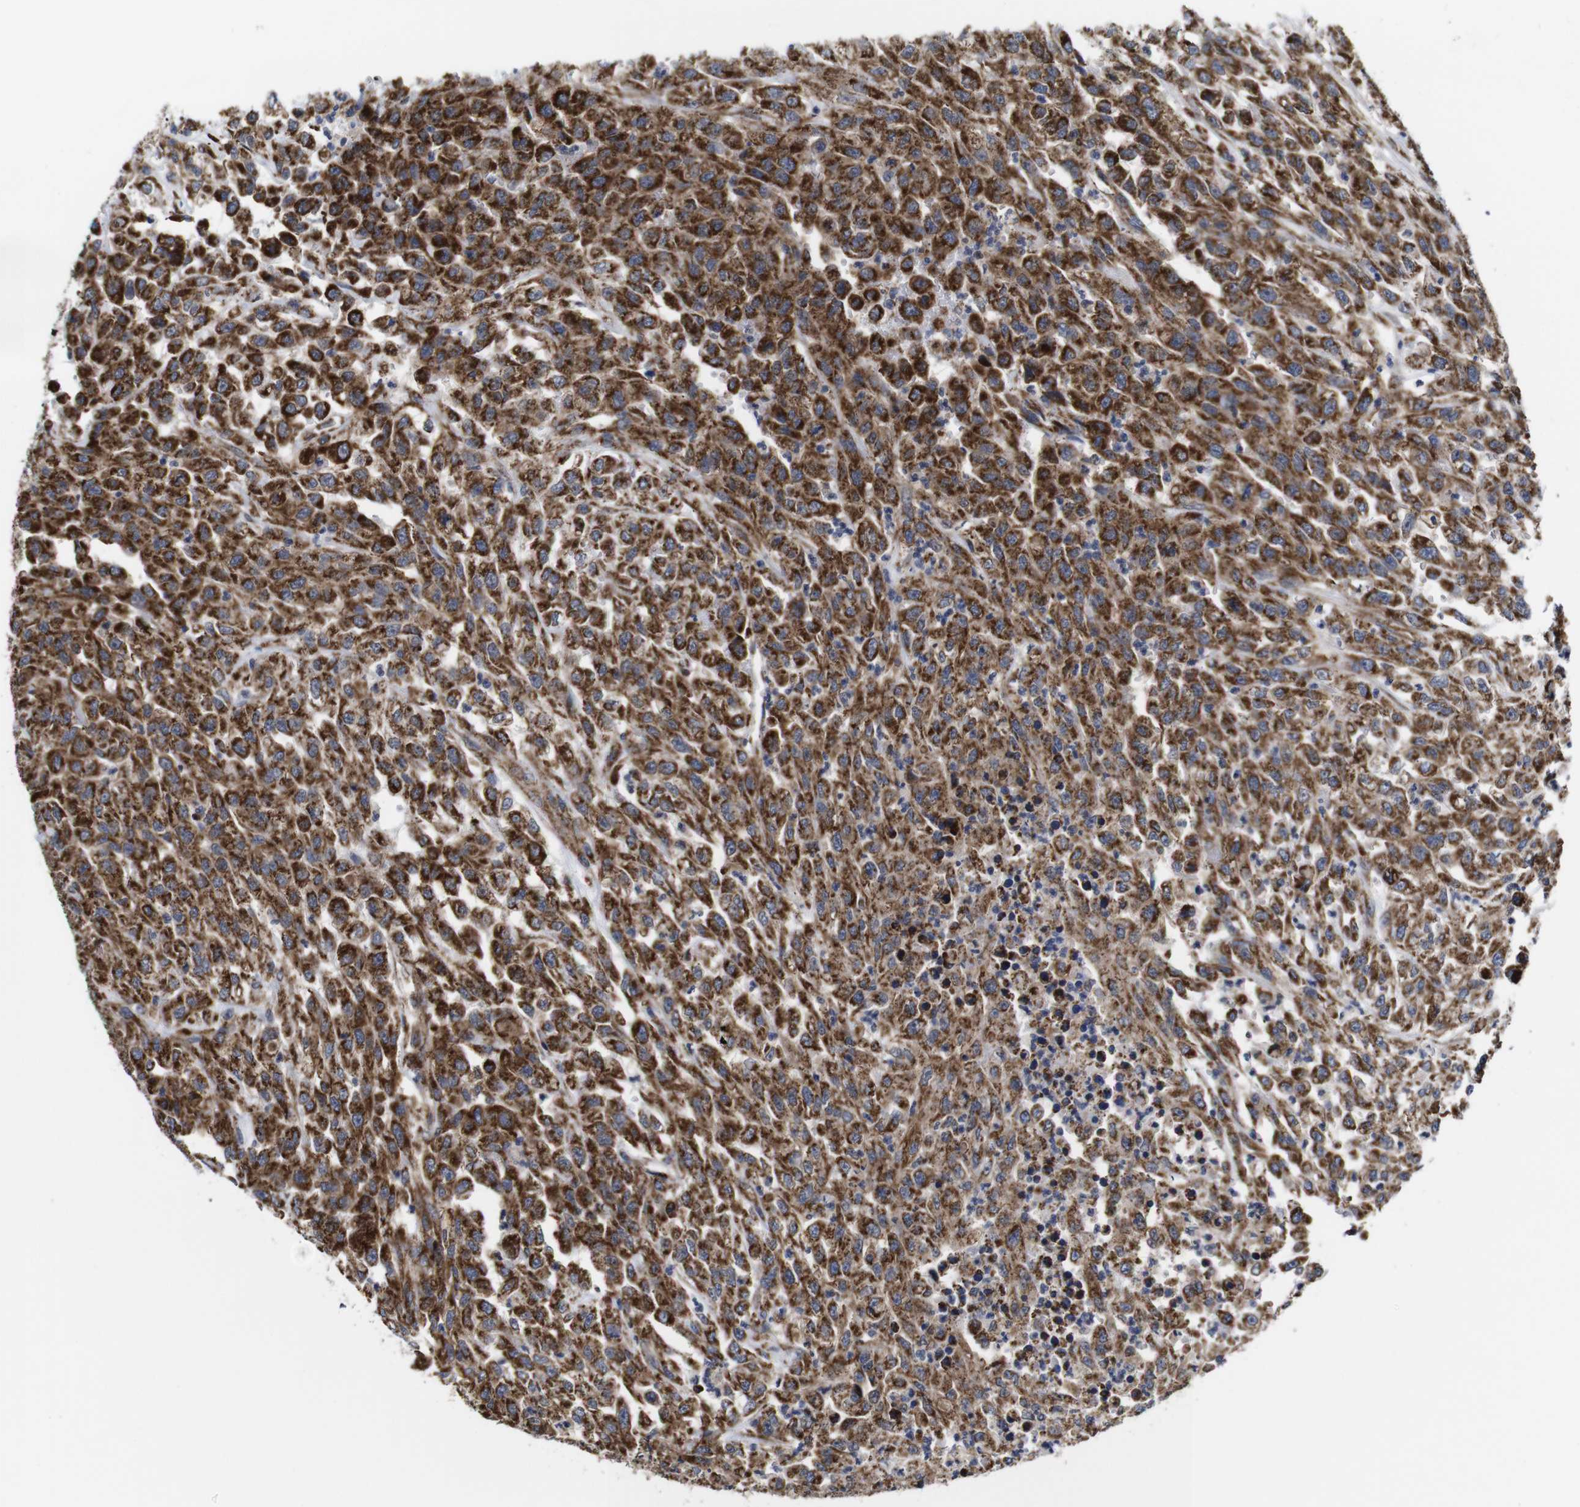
{"staining": {"intensity": "strong", "quantity": ">75%", "location": "cytoplasmic/membranous"}, "tissue": "urothelial cancer", "cell_type": "Tumor cells", "image_type": "cancer", "snomed": [{"axis": "morphology", "description": "Urothelial carcinoma, High grade"}, {"axis": "topography", "description": "Urinary bladder"}], "caption": "Immunohistochemistry (IHC) (DAB (3,3'-diaminobenzidine)) staining of human urothelial cancer demonstrates strong cytoplasmic/membranous protein positivity in about >75% of tumor cells. (IHC, brightfield microscopy, high magnification).", "gene": "C17orf80", "patient": {"sex": "male", "age": 46}}